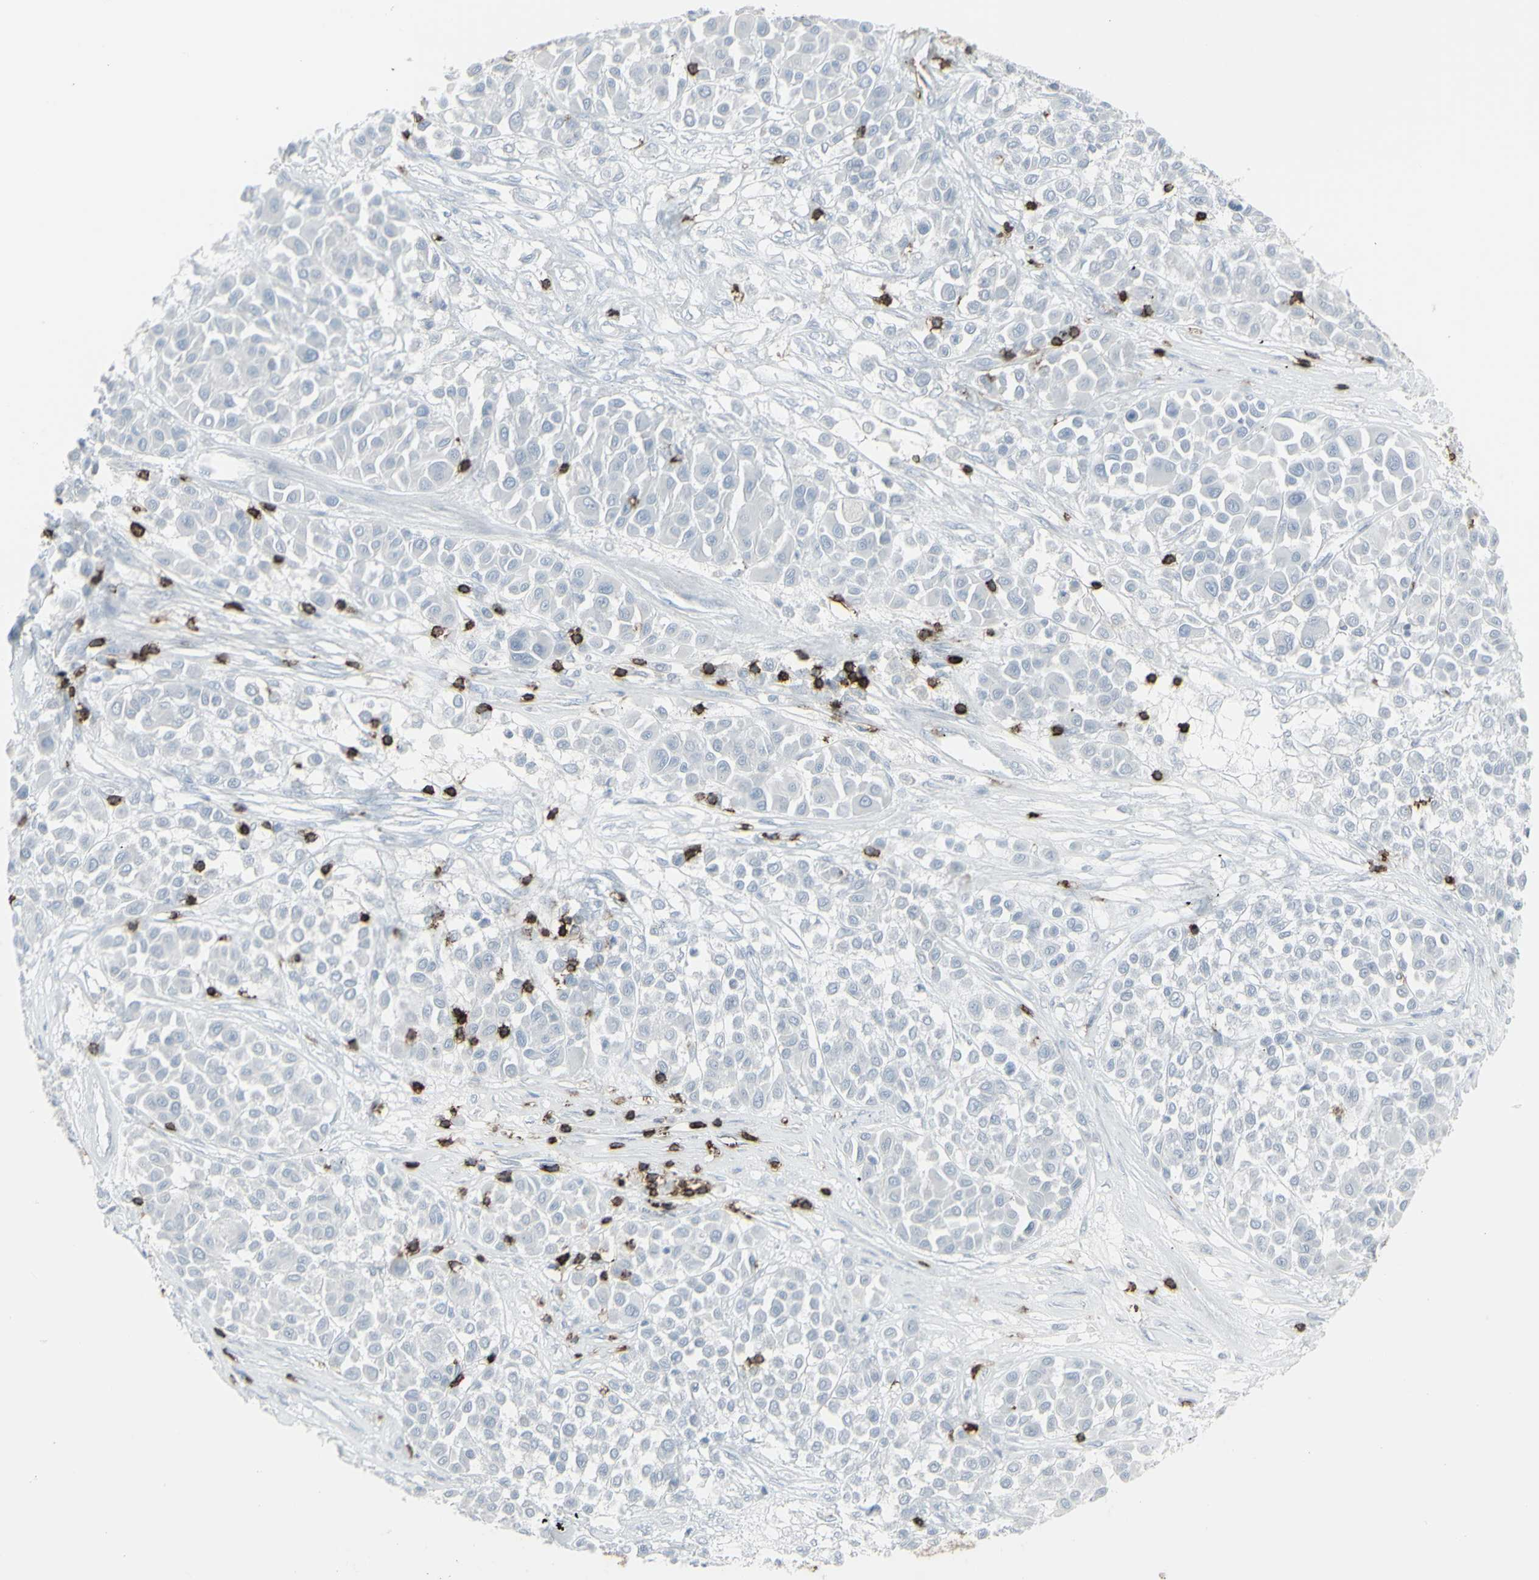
{"staining": {"intensity": "negative", "quantity": "none", "location": "none"}, "tissue": "melanoma", "cell_type": "Tumor cells", "image_type": "cancer", "snomed": [{"axis": "morphology", "description": "Malignant melanoma, Metastatic site"}, {"axis": "topography", "description": "Soft tissue"}], "caption": "High power microscopy histopathology image of an IHC photomicrograph of malignant melanoma (metastatic site), revealing no significant staining in tumor cells.", "gene": "CD247", "patient": {"sex": "male", "age": 41}}